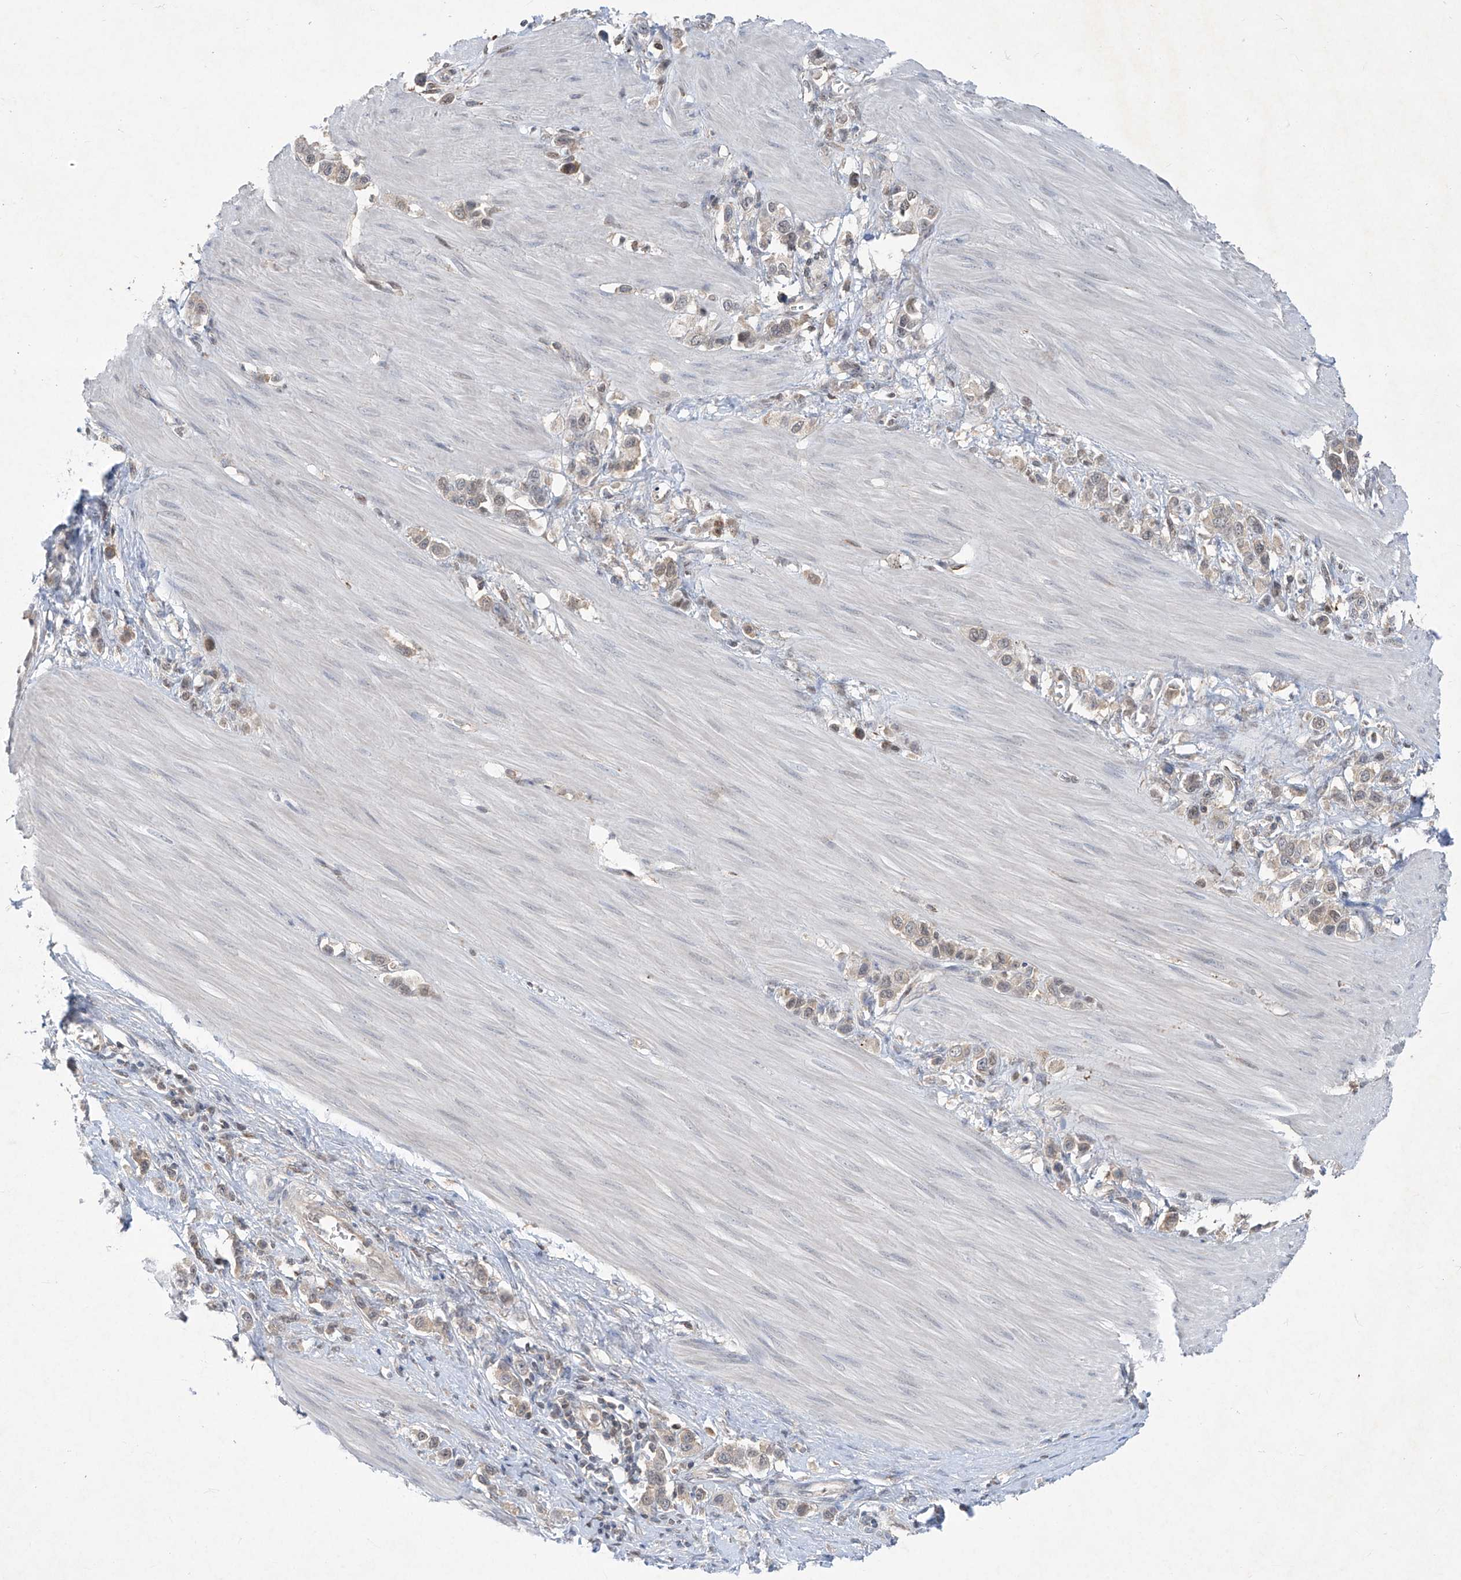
{"staining": {"intensity": "weak", "quantity": "<25%", "location": "cytoplasmic/membranous"}, "tissue": "stomach cancer", "cell_type": "Tumor cells", "image_type": "cancer", "snomed": [{"axis": "morphology", "description": "Adenocarcinoma, NOS"}, {"axis": "topography", "description": "Stomach"}], "caption": "This is an immunohistochemistry (IHC) micrograph of human stomach cancer. There is no positivity in tumor cells.", "gene": "ZNF358", "patient": {"sex": "female", "age": 65}}